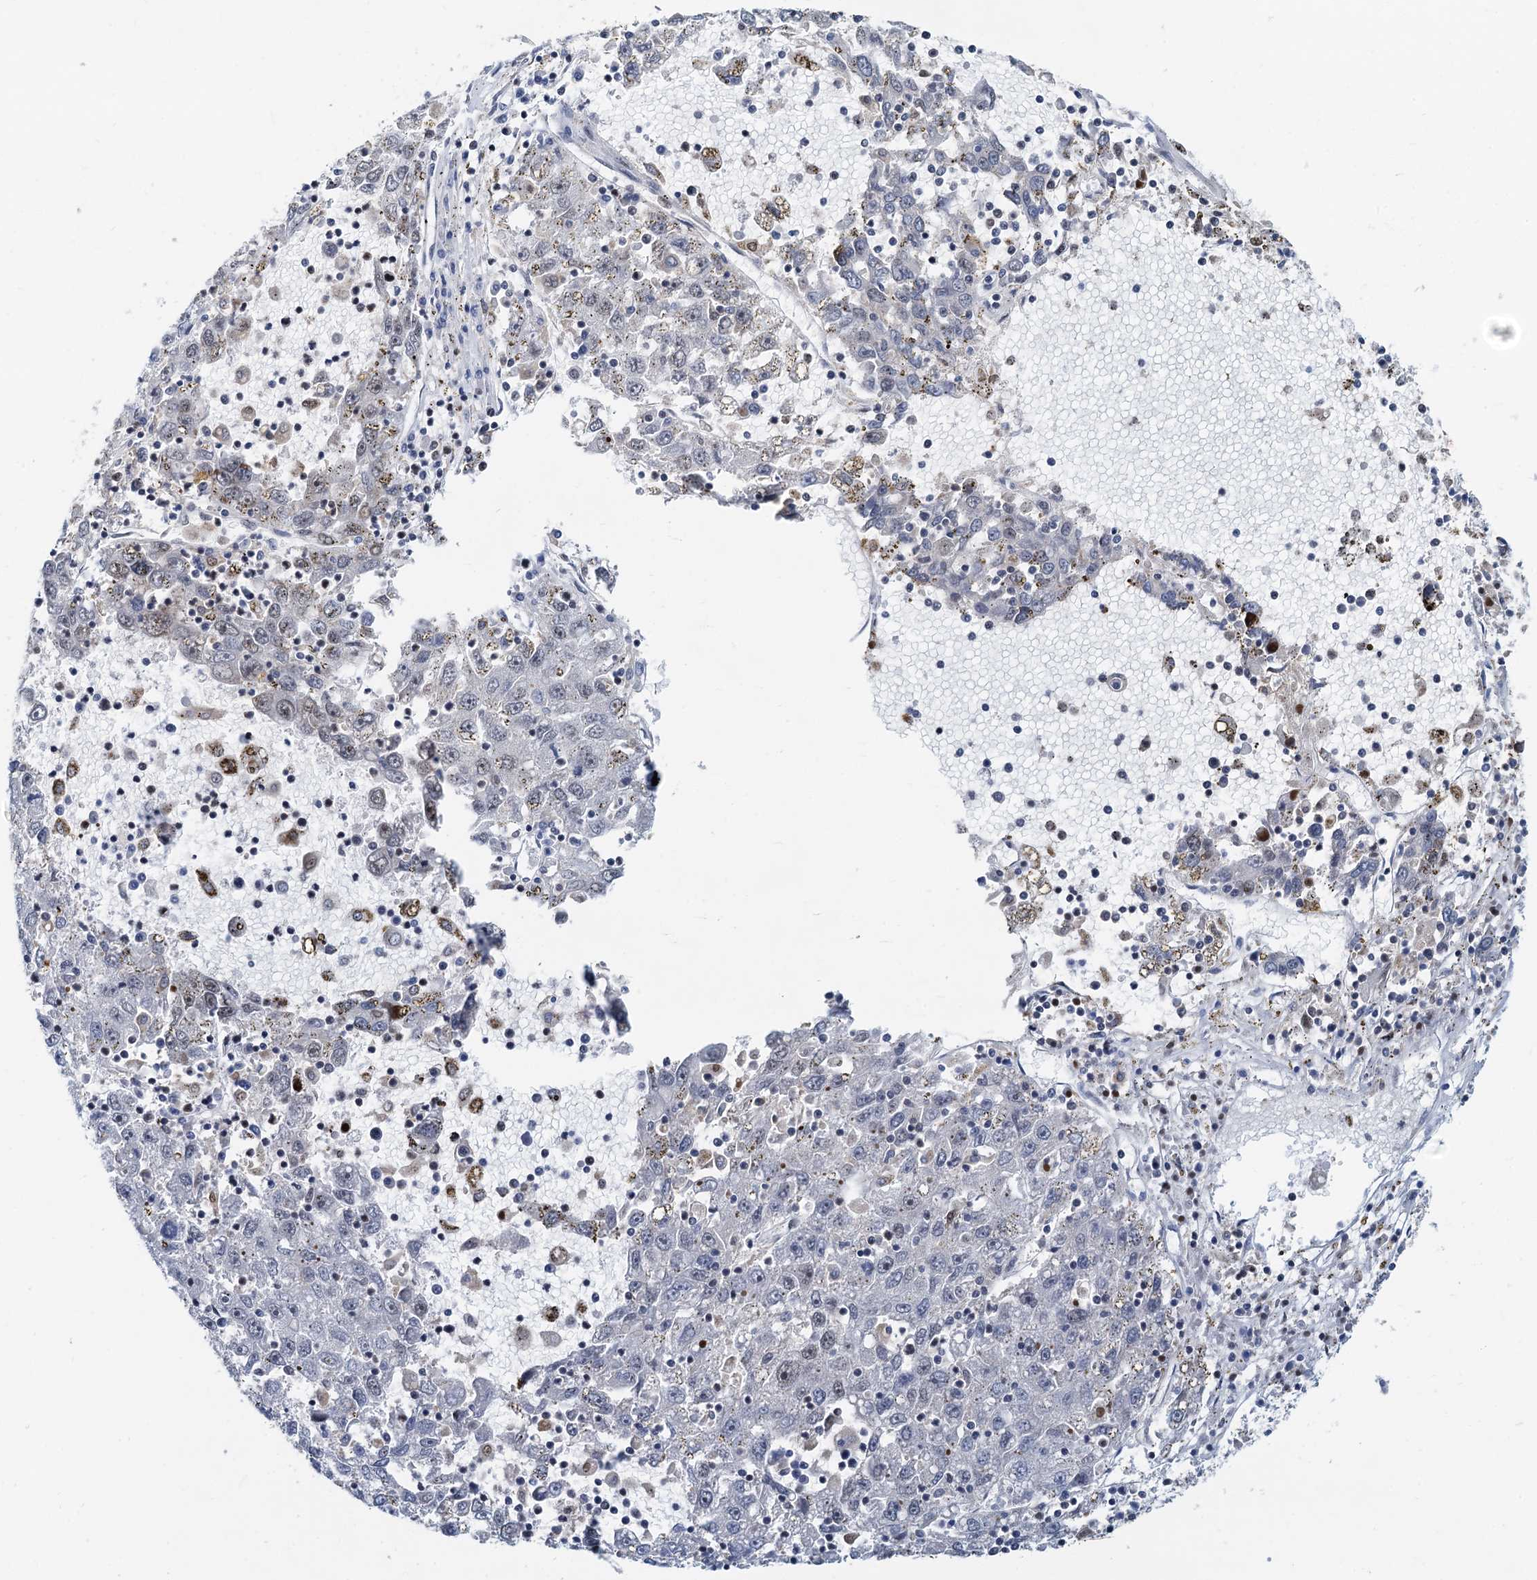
{"staining": {"intensity": "weak", "quantity": "<25%", "location": "nuclear"}, "tissue": "liver cancer", "cell_type": "Tumor cells", "image_type": "cancer", "snomed": [{"axis": "morphology", "description": "Carcinoma, Hepatocellular, NOS"}, {"axis": "topography", "description": "Liver"}], "caption": "Tumor cells are negative for protein expression in human liver cancer.", "gene": "RBM26", "patient": {"sex": "male", "age": 49}}